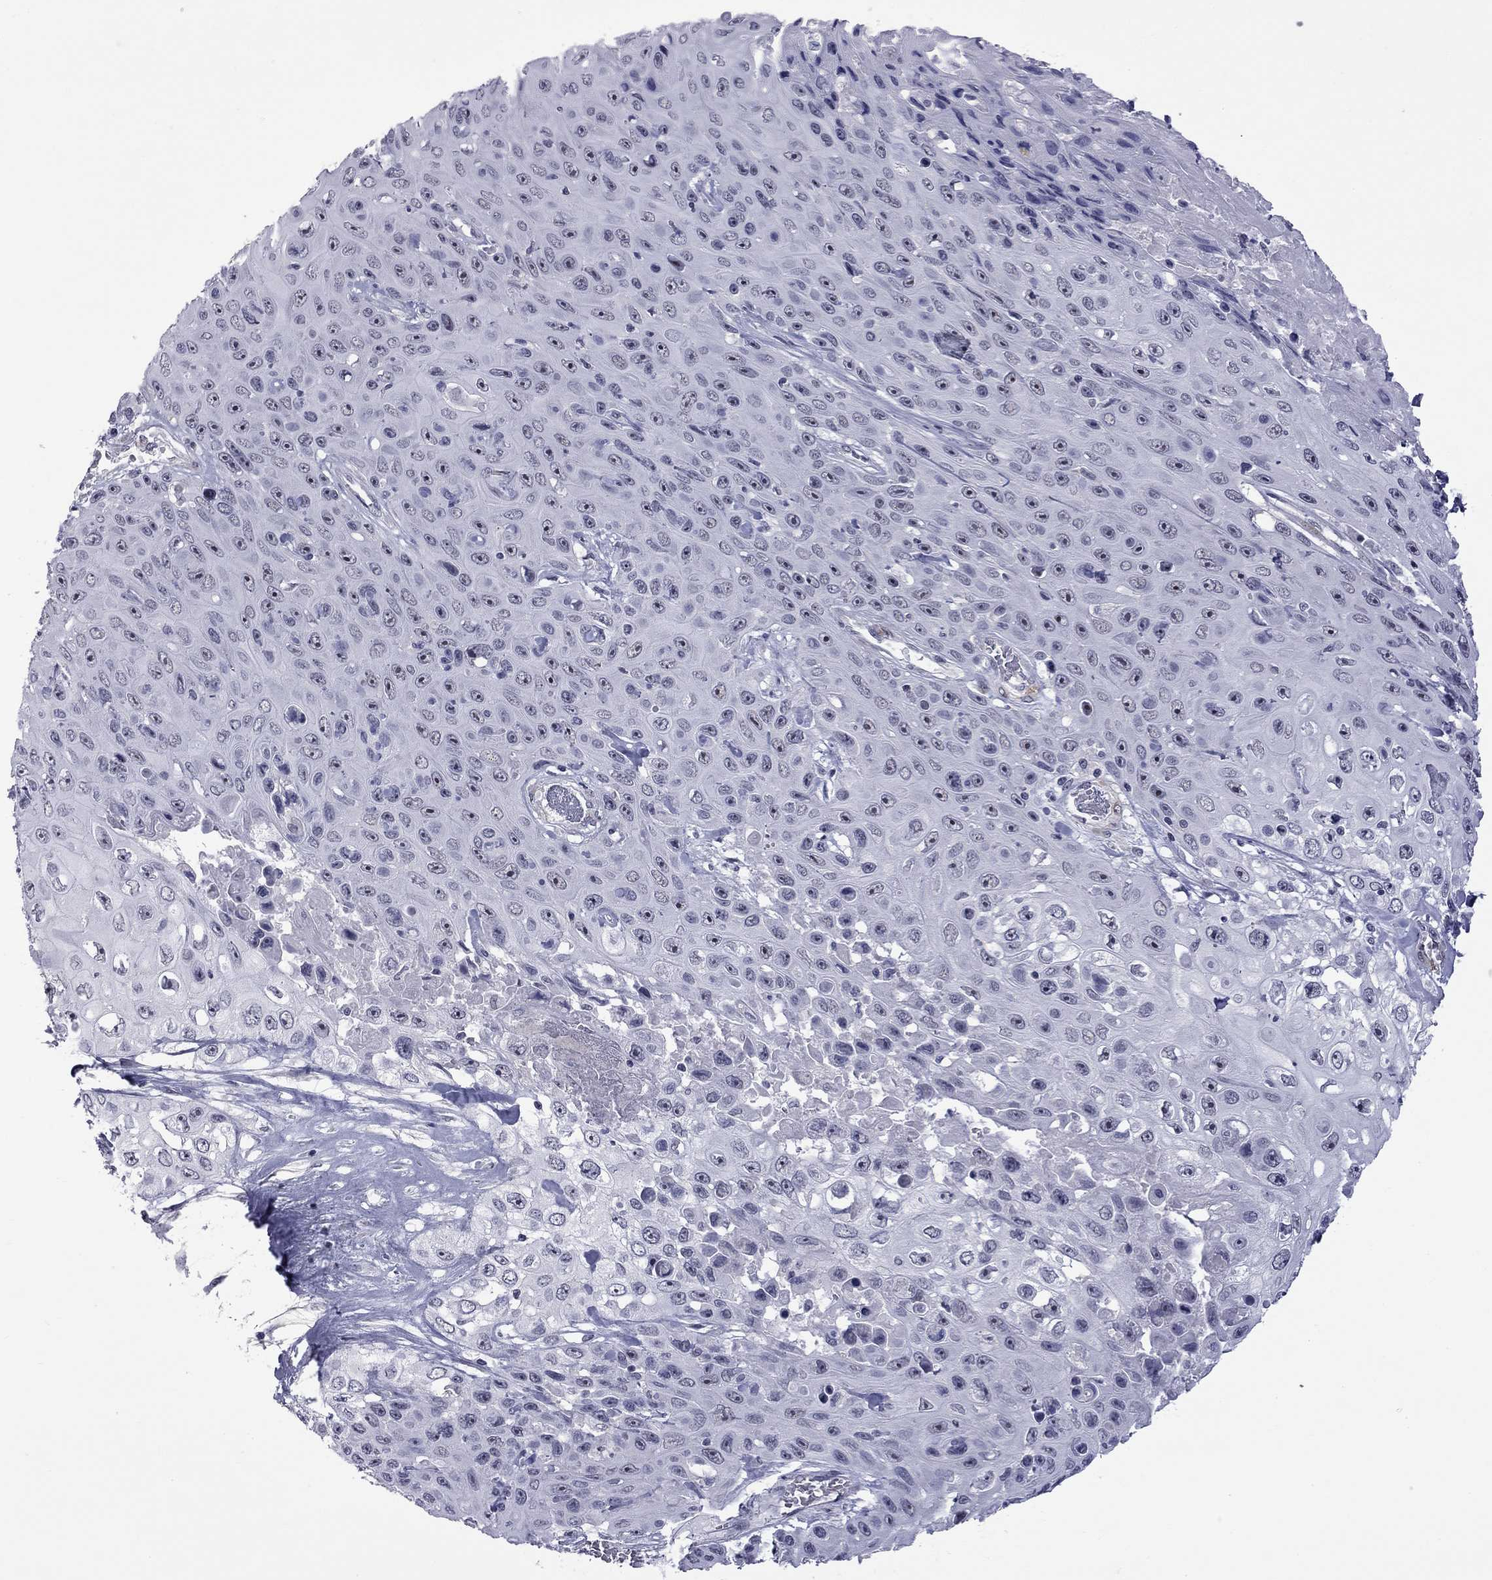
{"staining": {"intensity": "moderate", "quantity": "<25%", "location": "nuclear"}, "tissue": "skin cancer", "cell_type": "Tumor cells", "image_type": "cancer", "snomed": [{"axis": "morphology", "description": "Squamous cell carcinoma, NOS"}, {"axis": "topography", "description": "Skin"}], "caption": "Immunohistochemical staining of skin cancer (squamous cell carcinoma) displays low levels of moderate nuclear protein staining in about <25% of tumor cells. The staining was performed using DAB (3,3'-diaminobenzidine) to visualize the protein expression in brown, while the nuclei were stained in blue with hematoxylin (Magnification: 20x).", "gene": "GSG1L", "patient": {"sex": "male", "age": 82}}